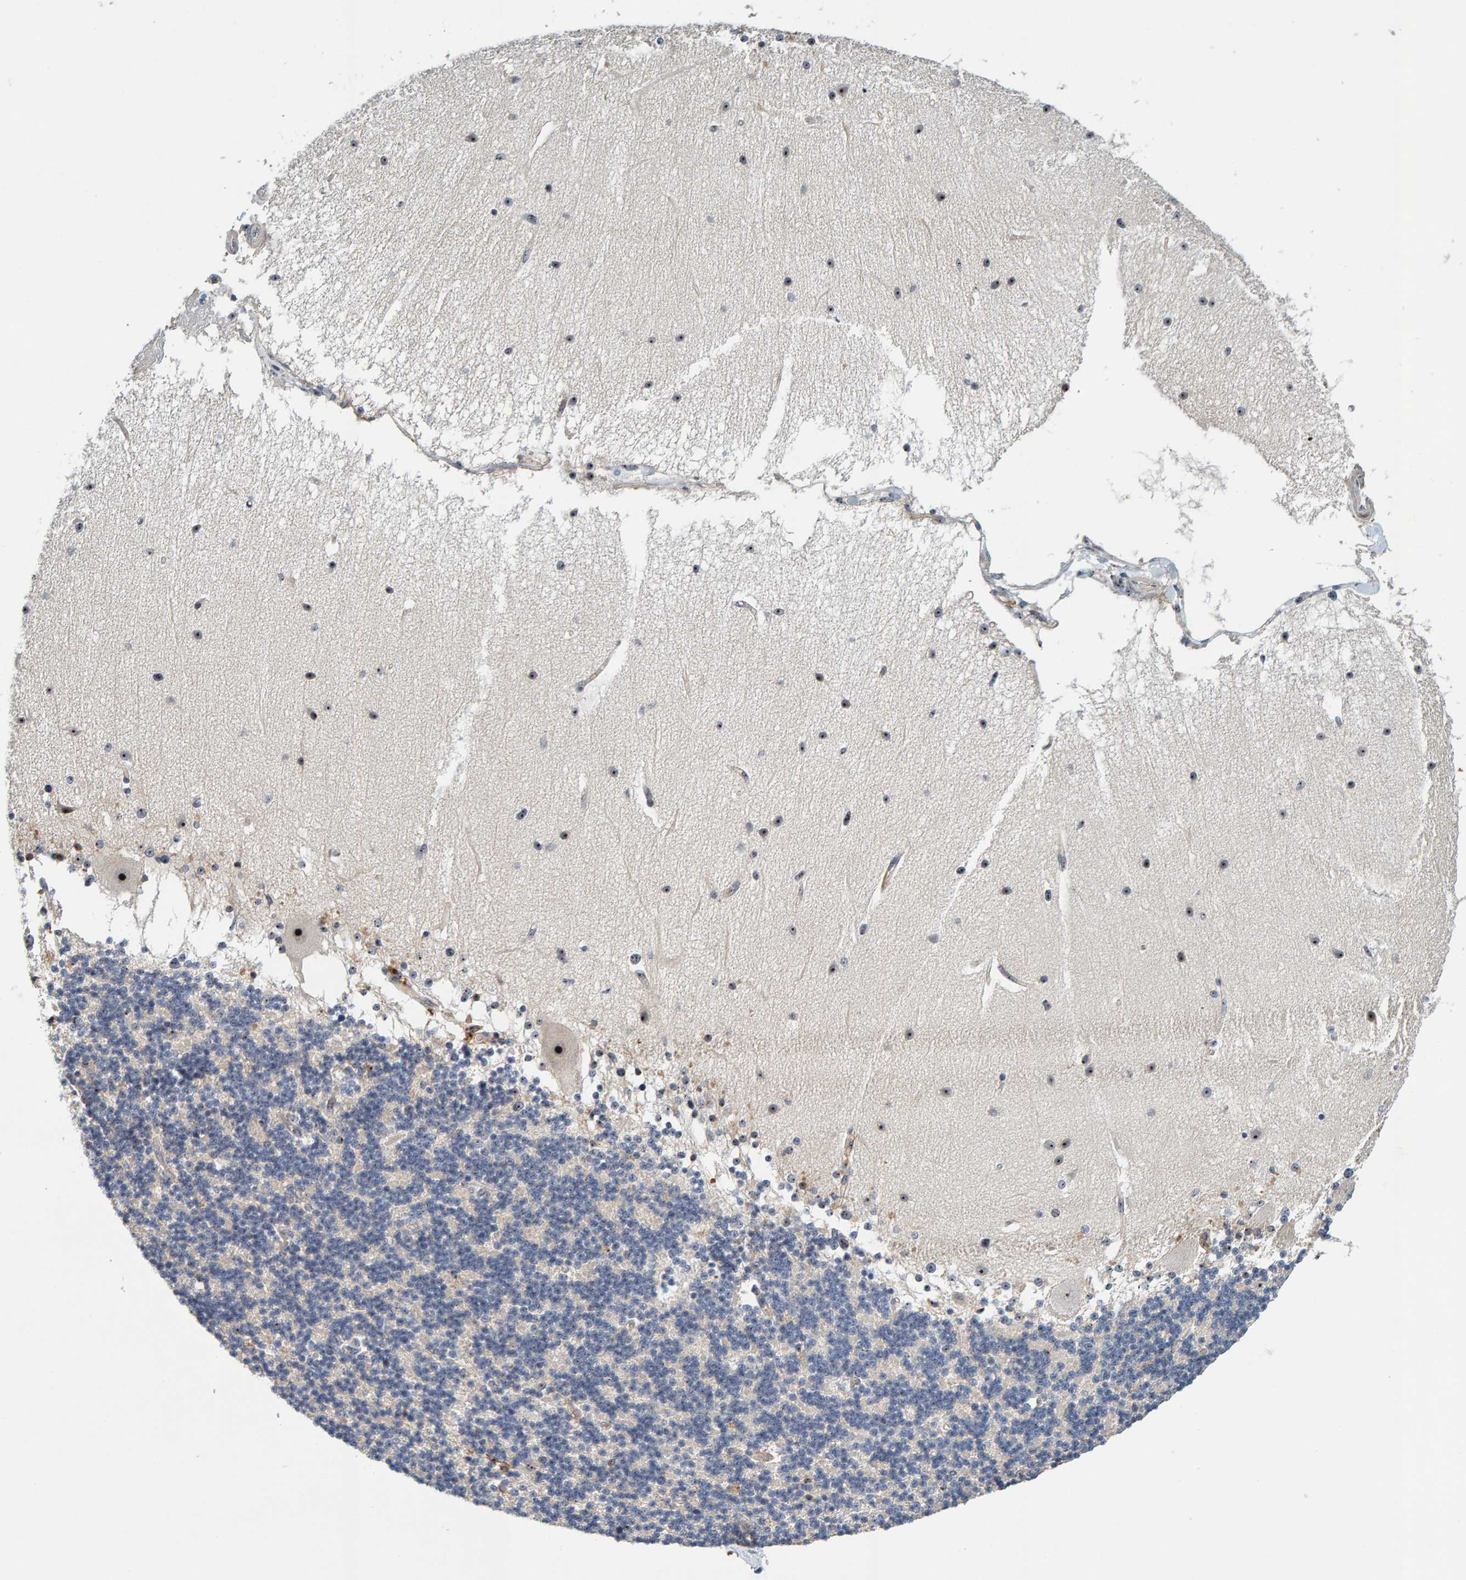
{"staining": {"intensity": "moderate", "quantity": "25%-75%", "location": "nuclear"}, "tissue": "cerebellum", "cell_type": "Cells in granular layer", "image_type": "normal", "snomed": [{"axis": "morphology", "description": "Normal tissue, NOS"}, {"axis": "topography", "description": "Cerebellum"}], "caption": "Protein staining by immunohistochemistry (IHC) displays moderate nuclear positivity in about 25%-75% of cells in granular layer in normal cerebellum. (DAB IHC with brightfield microscopy, high magnification).", "gene": "NOL11", "patient": {"sex": "female", "age": 54}}